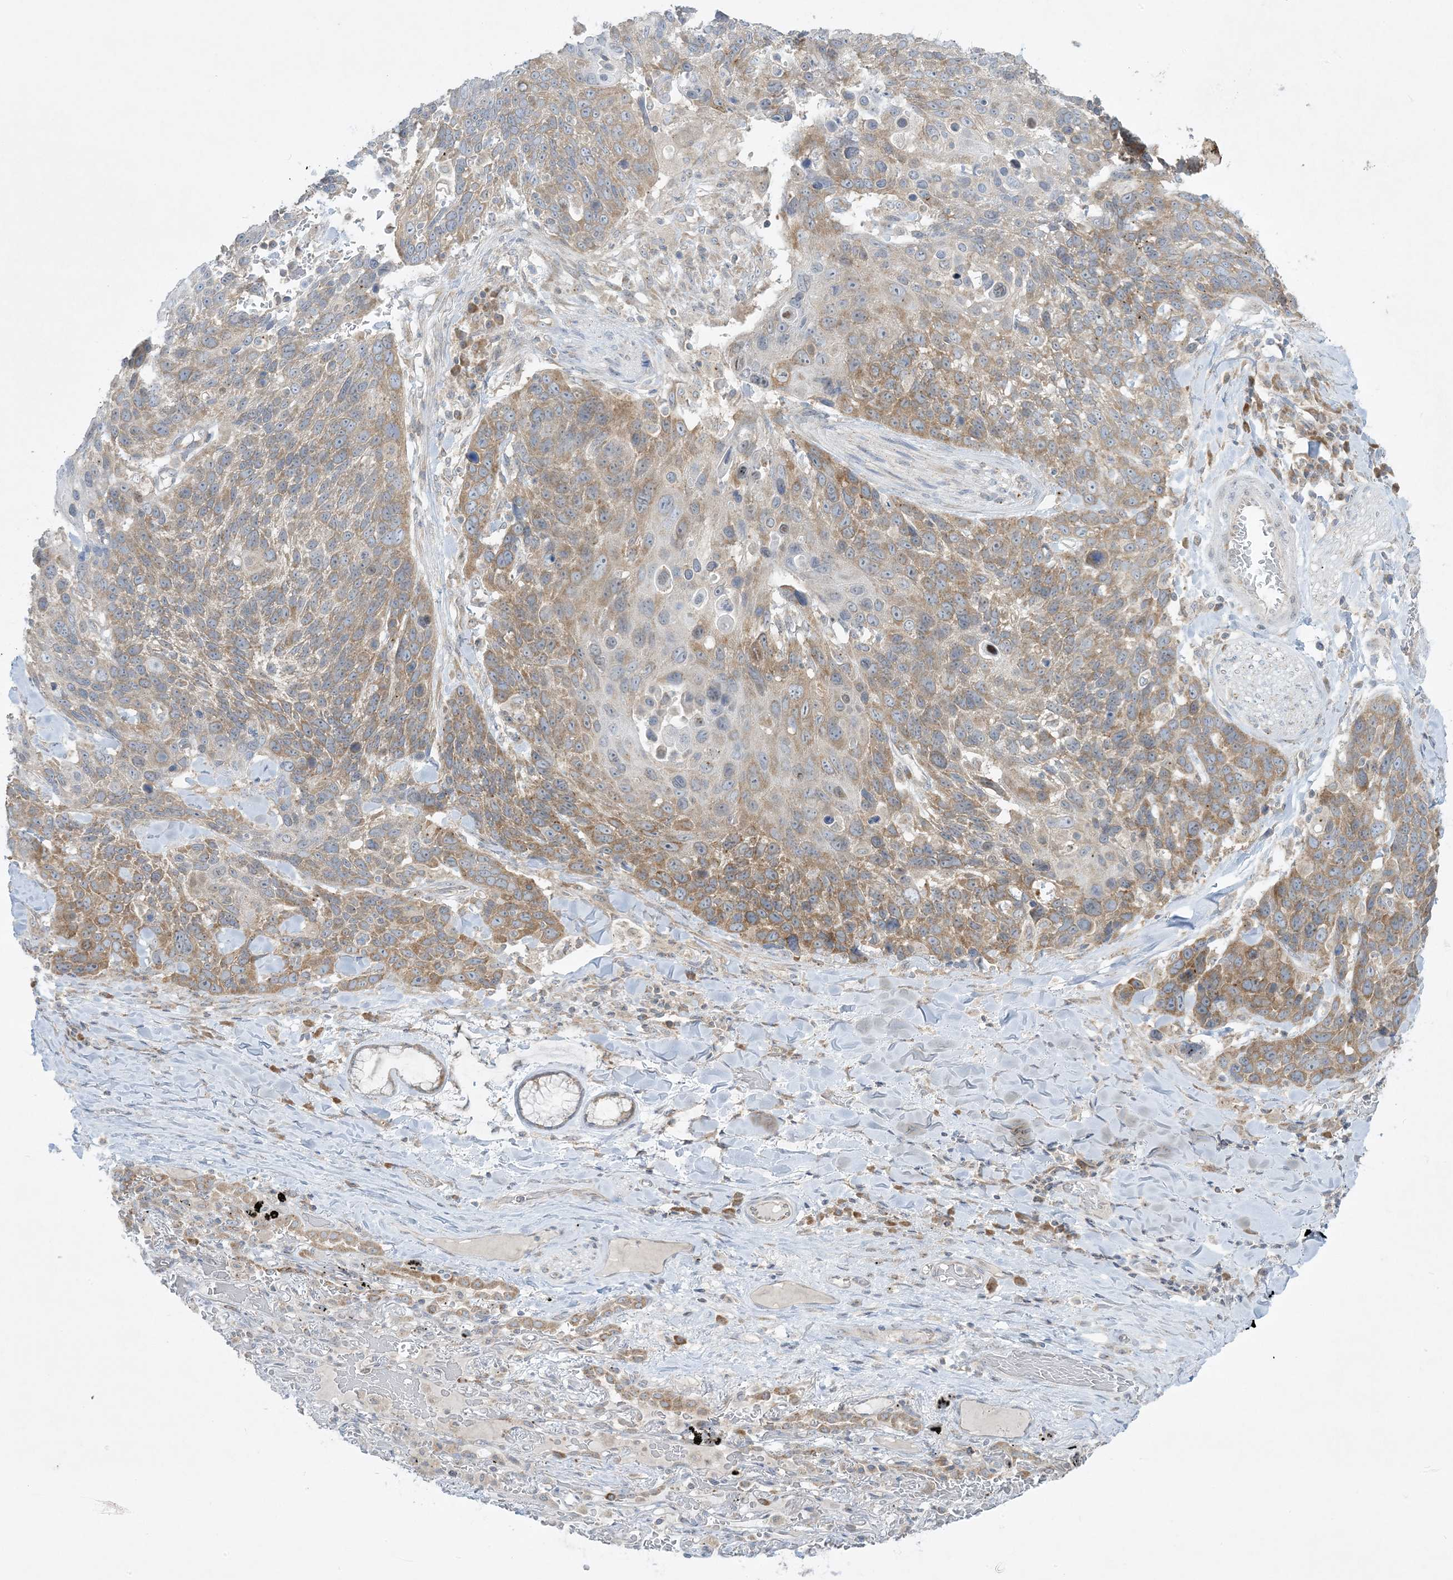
{"staining": {"intensity": "moderate", "quantity": "25%-75%", "location": "cytoplasmic/membranous"}, "tissue": "lung cancer", "cell_type": "Tumor cells", "image_type": "cancer", "snomed": [{"axis": "morphology", "description": "Squamous cell carcinoma, NOS"}, {"axis": "topography", "description": "Lung"}], "caption": "About 25%-75% of tumor cells in lung cancer (squamous cell carcinoma) exhibit moderate cytoplasmic/membranous protein staining as visualized by brown immunohistochemical staining.", "gene": "RPP40", "patient": {"sex": "male", "age": 66}}